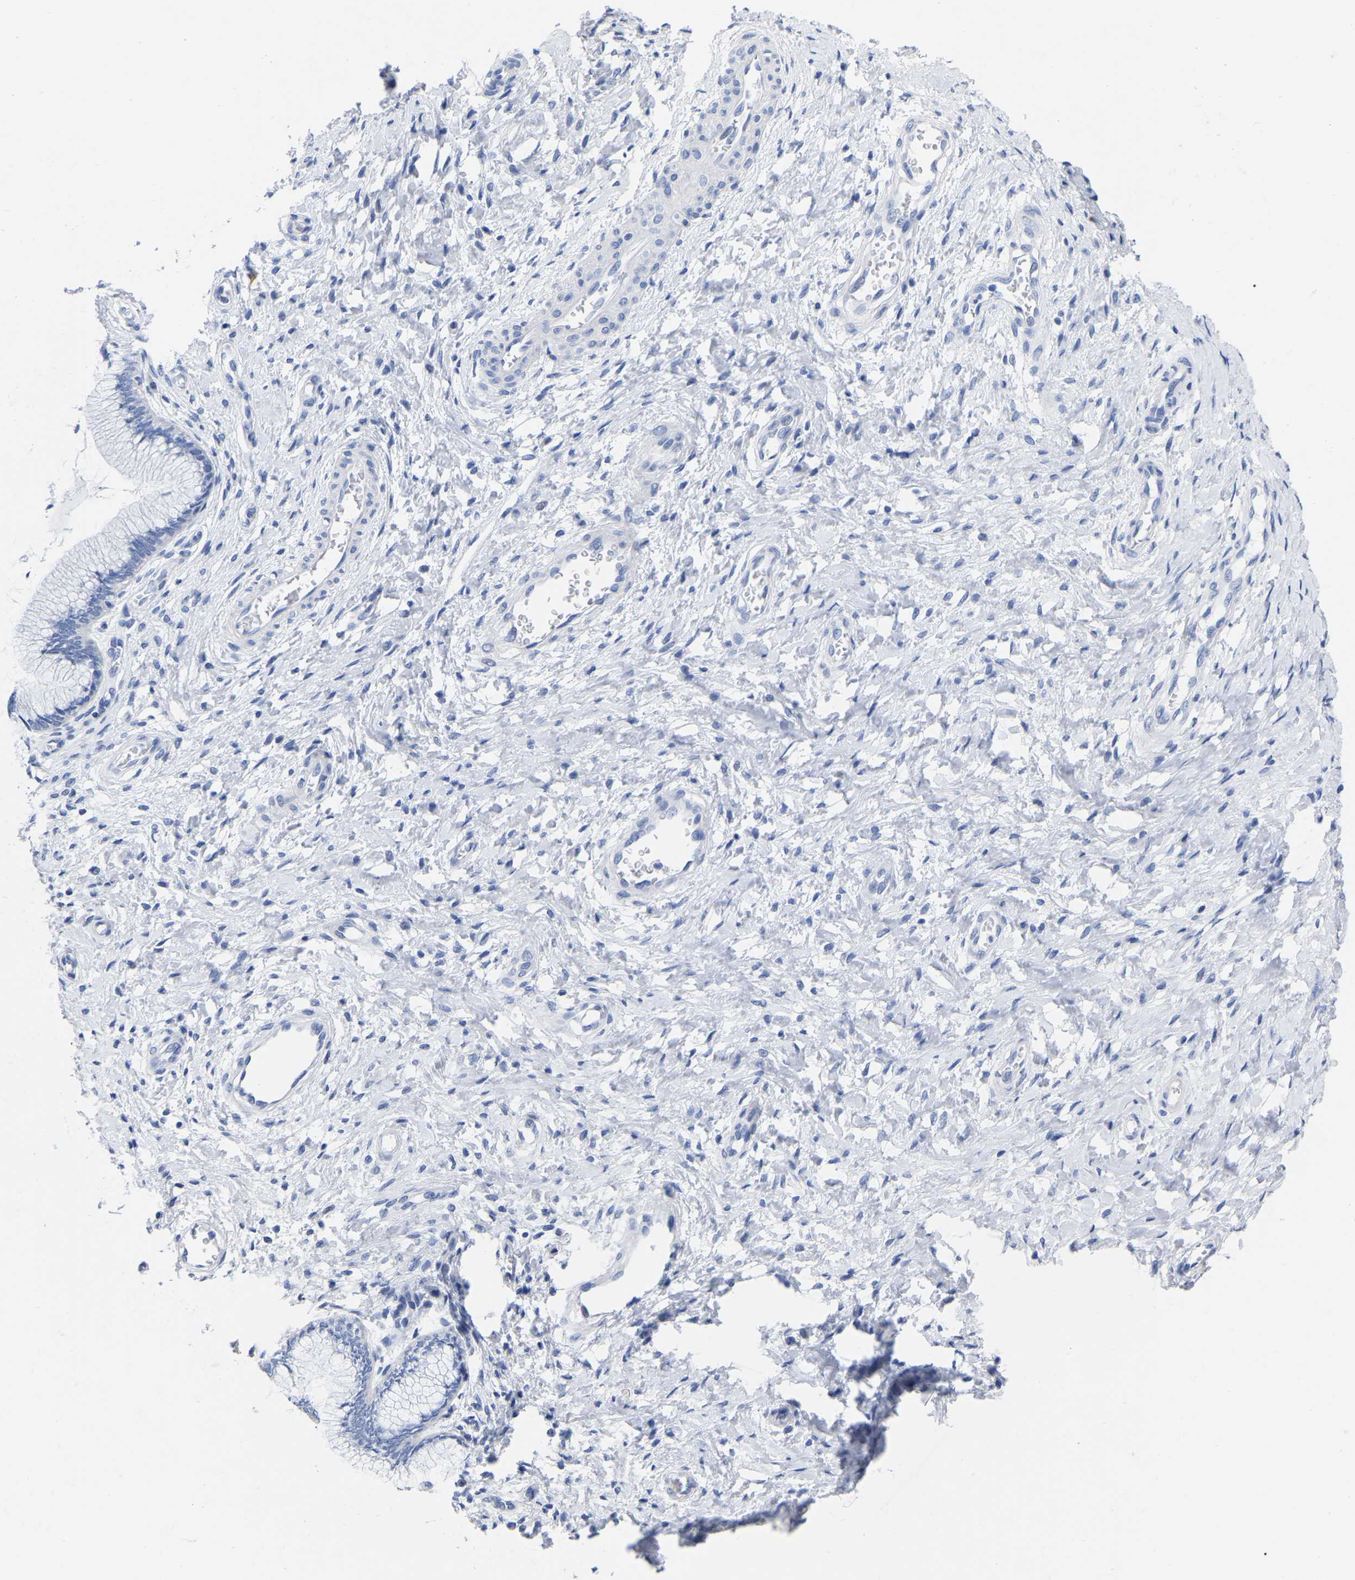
{"staining": {"intensity": "negative", "quantity": "none", "location": "none"}, "tissue": "cervix", "cell_type": "Glandular cells", "image_type": "normal", "snomed": [{"axis": "morphology", "description": "Normal tissue, NOS"}, {"axis": "topography", "description": "Cervix"}], "caption": "Immunohistochemistry of unremarkable human cervix shows no staining in glandular cells.", "gene": "ANXA13", "patient": {"sex": "female", "age": 55}}